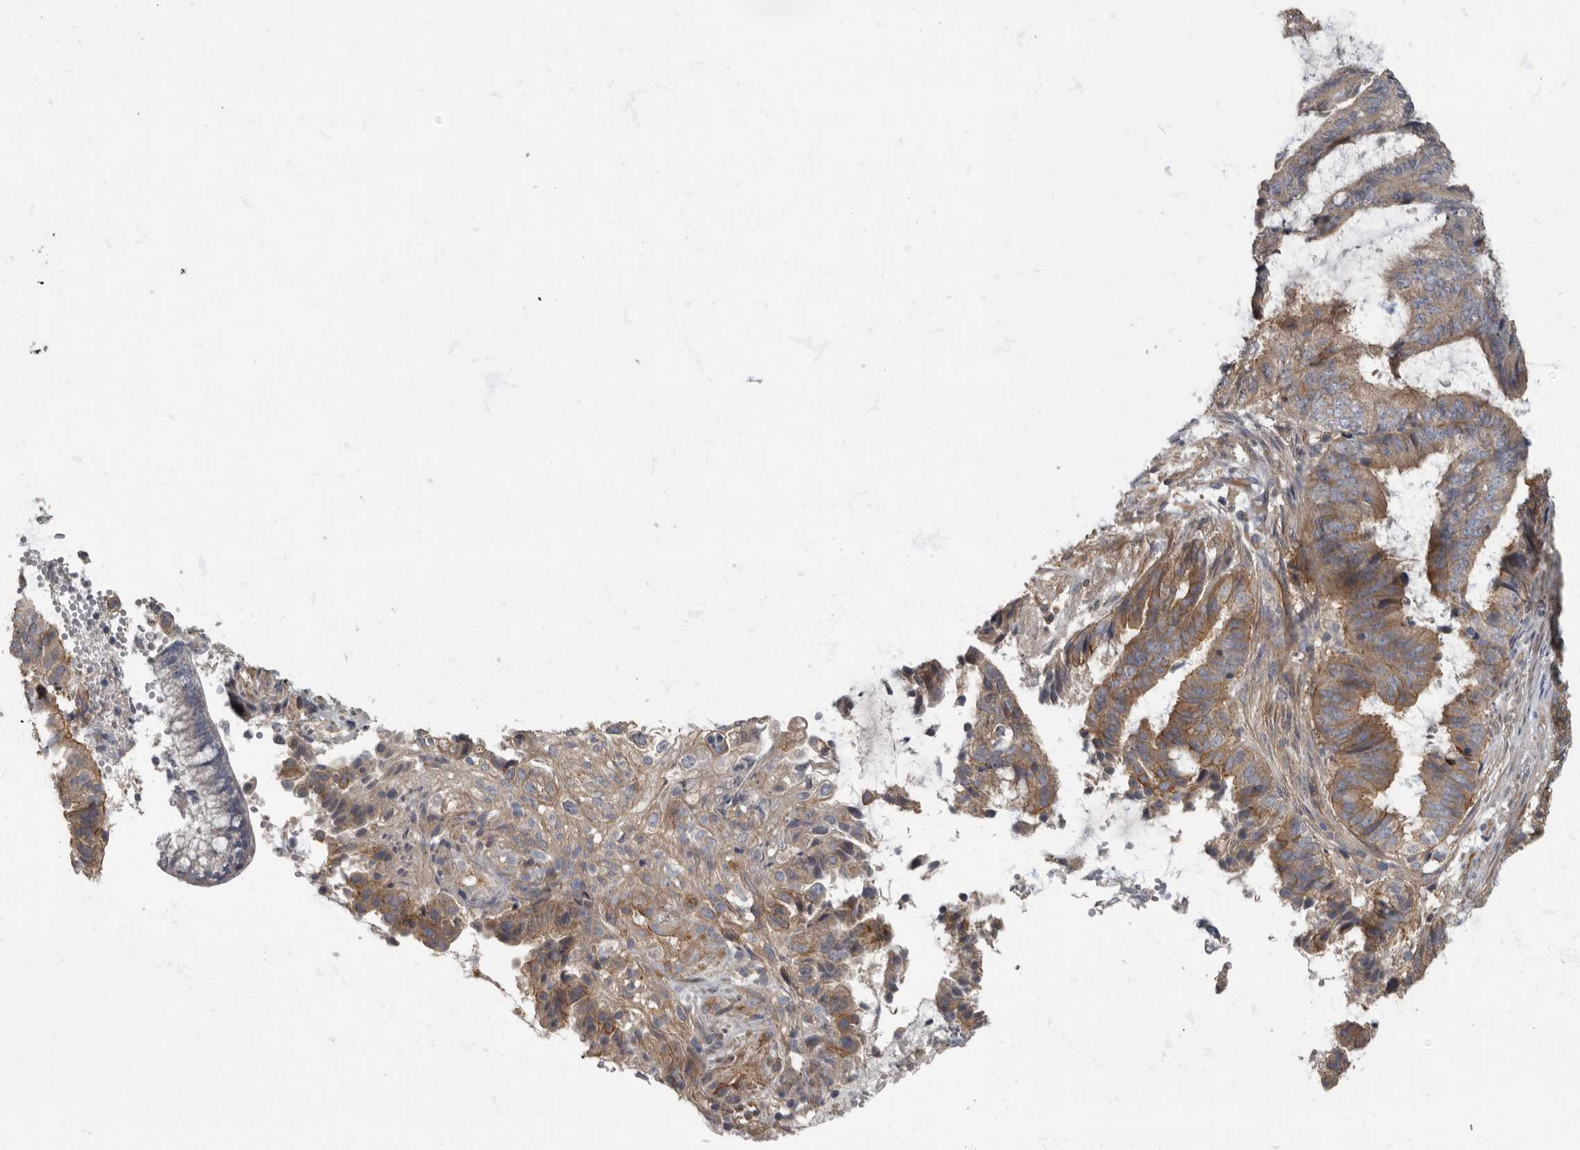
{"staining": {"intensity": "weak", "quantity": "25%-75%", "location": "cytoplasmic/membranous"}, "tissue": "endometrial cancer", "cell_type": "Tumor cells", "image_type": "cancer", "snomed": [{"axis": "morphology", "description": "Adenocarcinoma, NOS"}, {"axis": "topography", "description": "Endometrium"}], "caption": "Approximately 25%-75% of tumor cells in human endometrial cancer (adenocarcinoma) exhibit weak cytoplasmic/membranous protein staining as visualized by brown immunohistochemical staining.", "gene": "PDK1", "patient": {"sex": "female", "age": 49}}